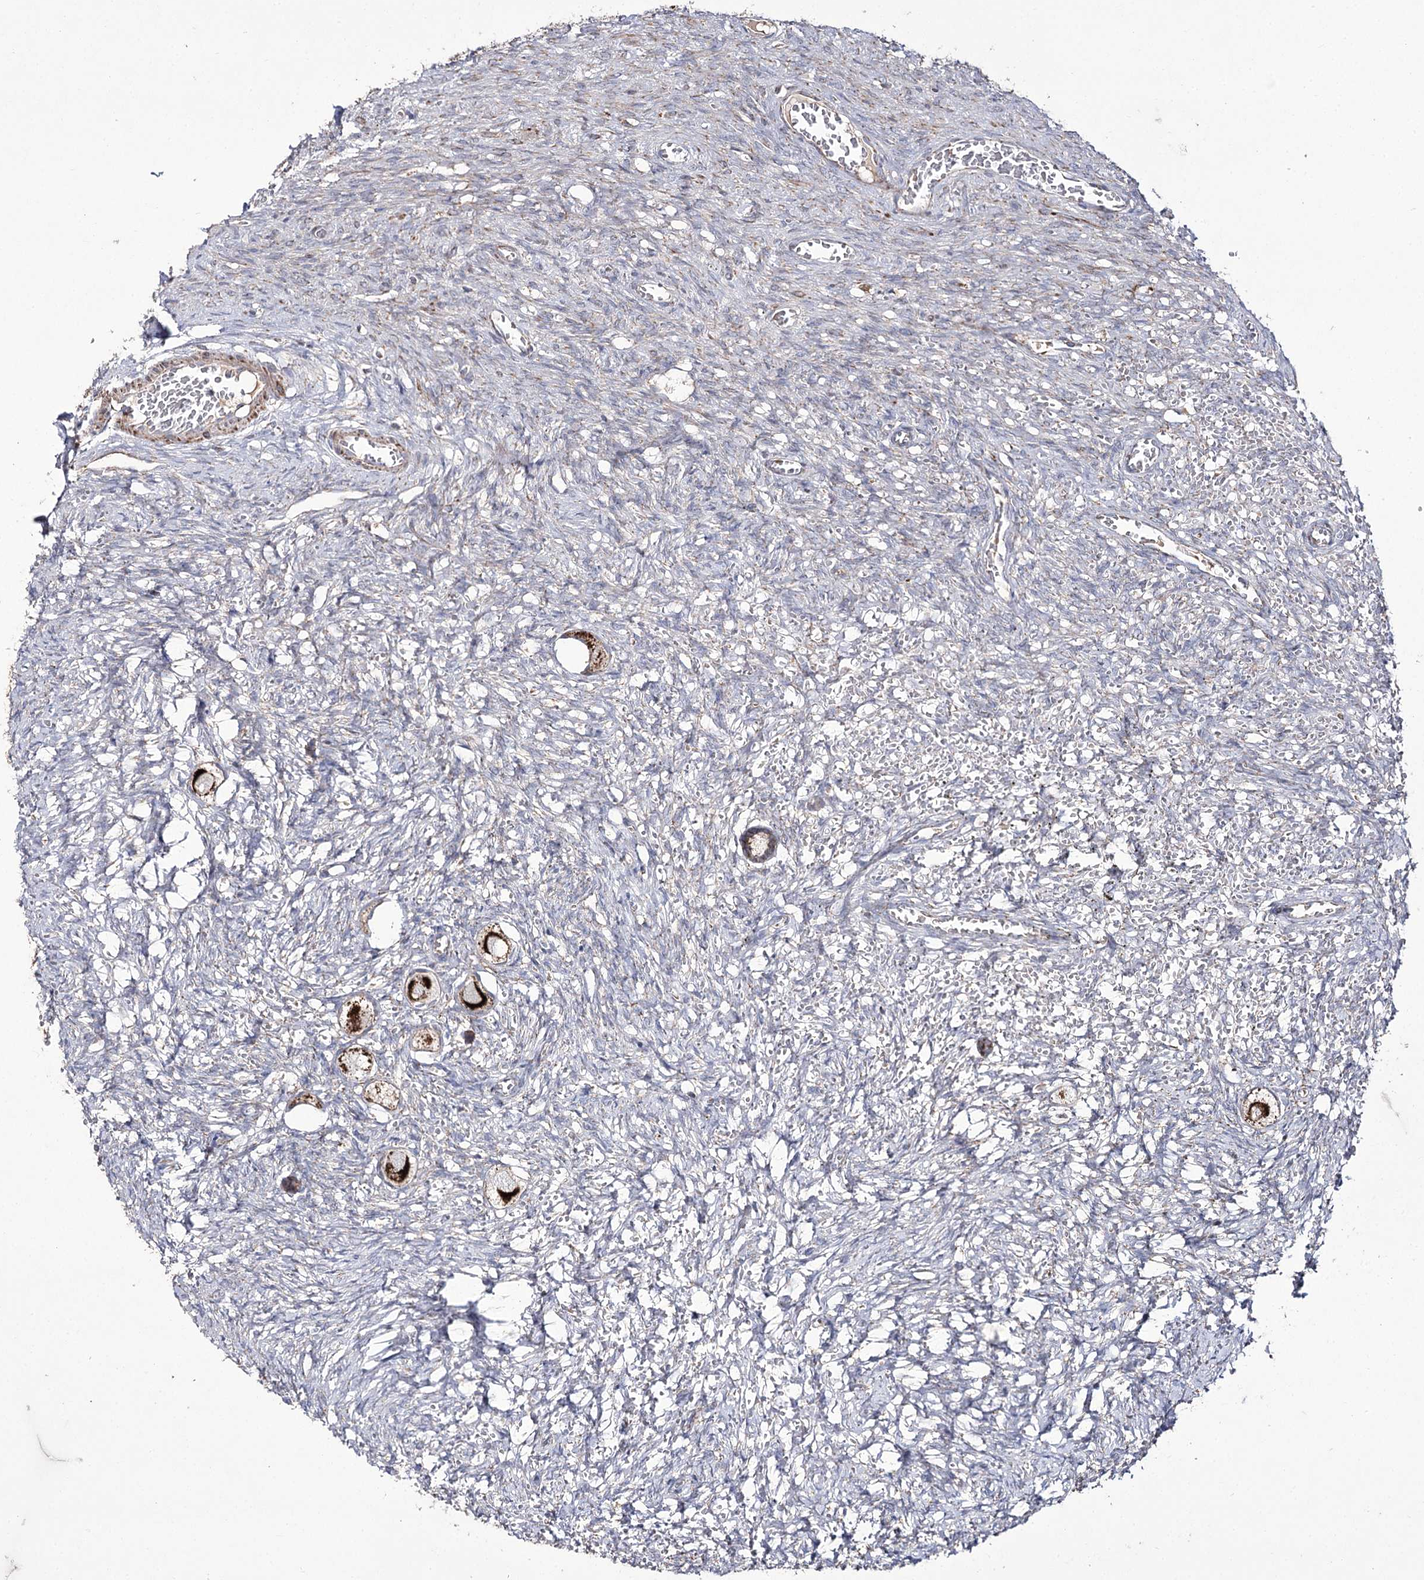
{"staining": {"intensity": "strong", "quantity": ">75%", "location": "cytoplasmic/membranous"}, "tissue": "ovary", "cell_type": "Follicle cells", "image_type": "normal", "snomed": [{"axis": "morphology", "description": "Normal tissue, NOS"}, {"axis": "topography", "description": "Ovary"}], "caption": "Immunohistochemistry (DAB (3,3'-diaminobenzidine)) staining of normal ovary reveals strong cytoplasmic/membranous protein staining in approximately >75% of follicle cells. The protein is shown in brown color, while the nuclei are stained blue.", "gene": "NADK2", "patient": {"sex": "female", "age": 27}}